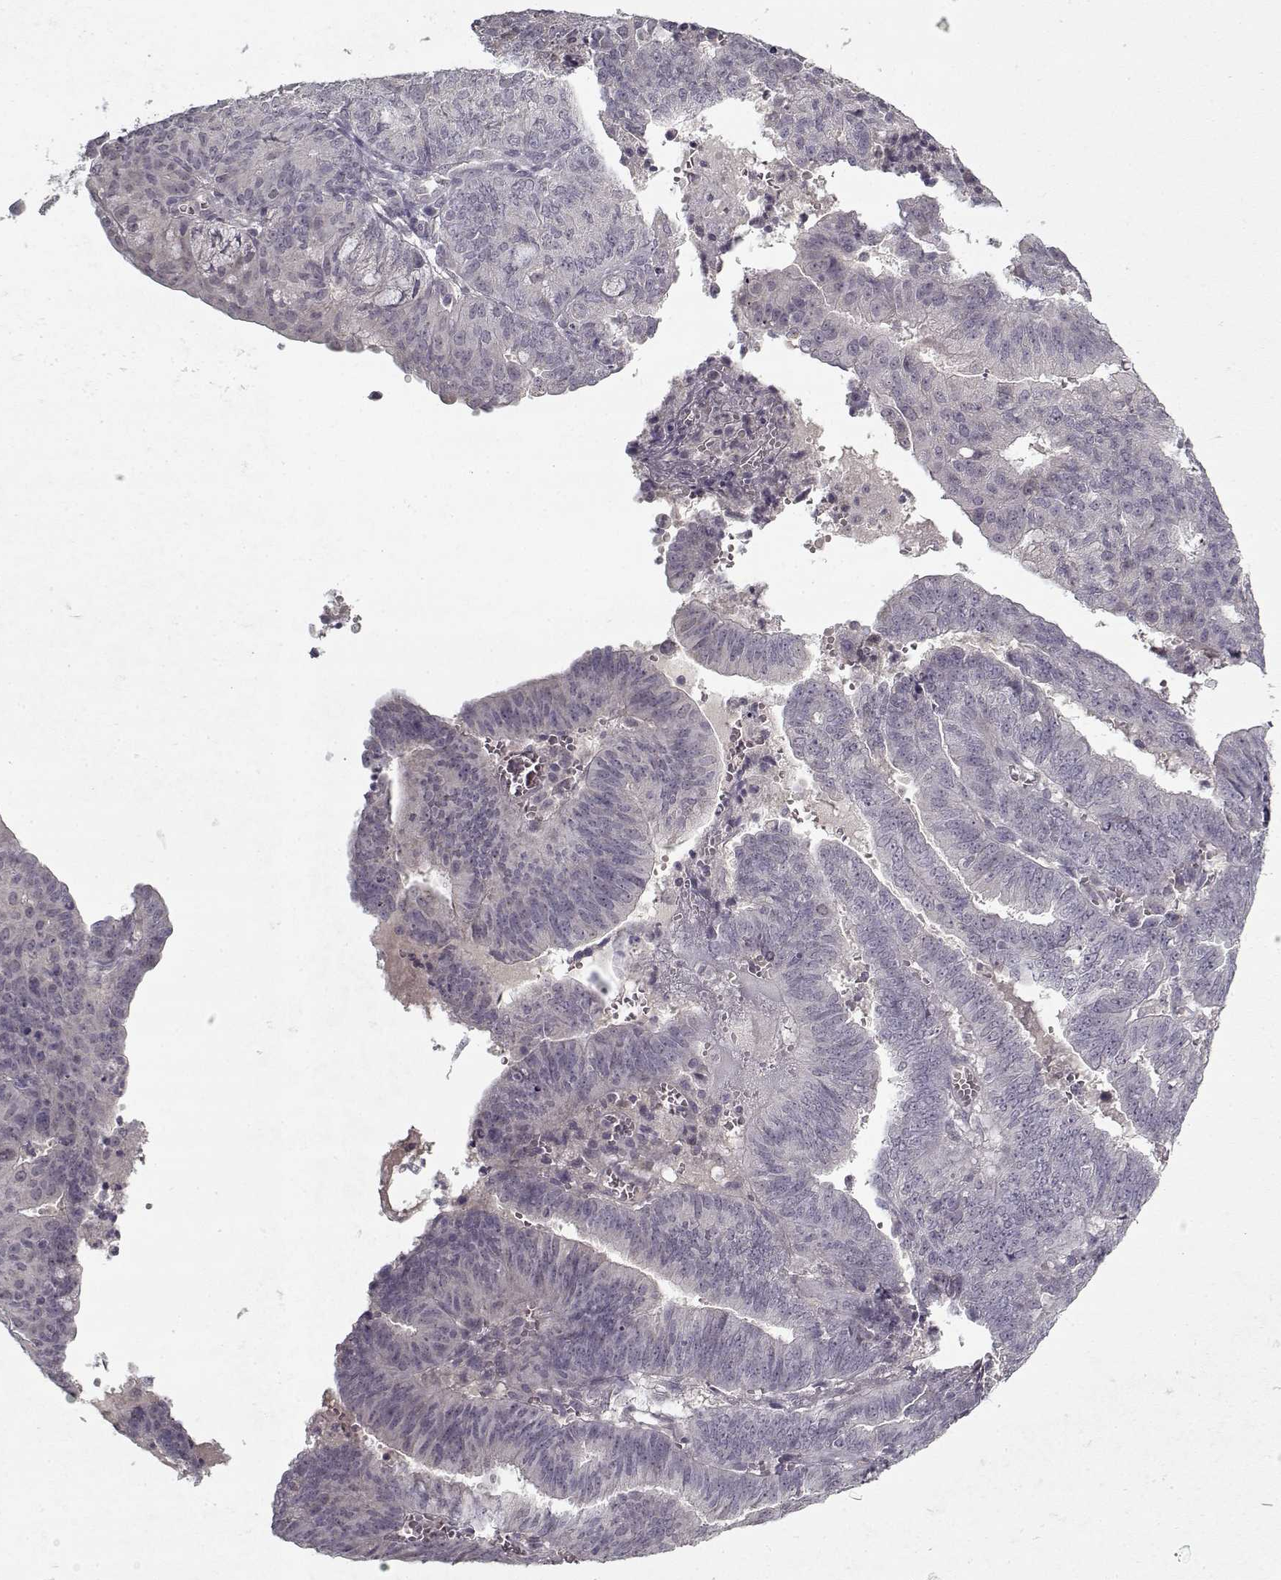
{"staining": {"intensity": "negative", "quantity": "none", "location": "none"}, "tissue": "endometrial cancer", "cell_type": "Tumor cells", "image_type": "cancer", "snomed": [{"axis": "morphology", "description": "Adenocarcinoma, NOS"}, {"axis": "topography", "description": "Endometrium"}], "caption": "A high-resolution histopathology image shows immunohistochemistry (IHC) staining of adenocarcinoma (endometrial), which reveals no significant expression in tumor cells. (DAB (3,3'-diaminobenzidine) immunohistochemistry, high magnification).", "gene": "LAMA2", "patient": {"sex": "female", "age": 82}}